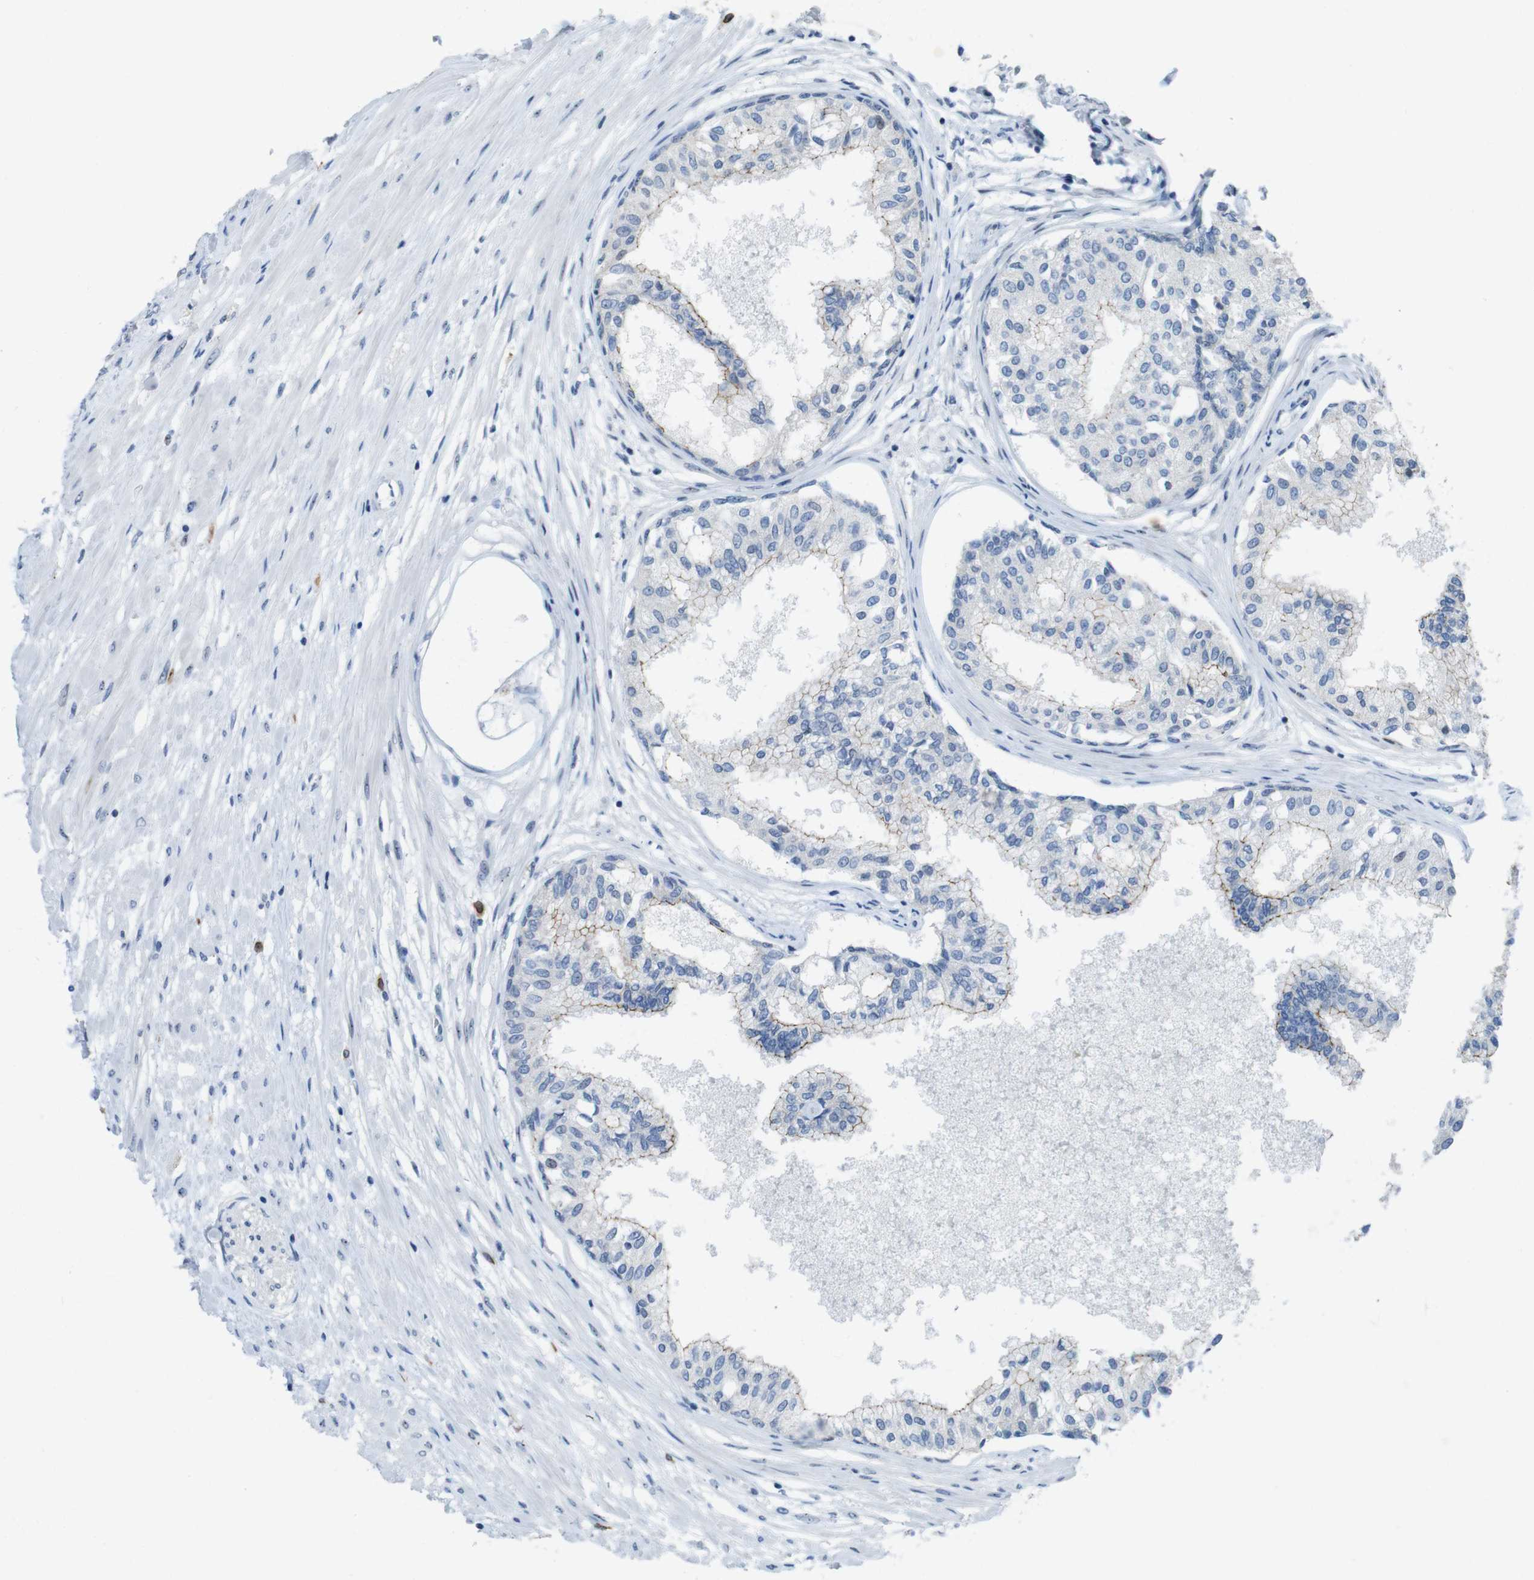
{"staining": {"intensity": "weak", "quantity": ">75%", "location": "cytoplasmic/membranous"}, "tissue": "prostate", "cell_type": "Glandular cells", "image_type": "normal", "snomed": [{"axis": "morphology", "description": "Normal tissue, NOS"}, {"axis": "topography", "description": "Prostate"}, {"axis": "topography", "description": "Seminal veicle"}], "caption": "Protein expression analysis of benign human prostate reveals weak cytoplasmic/membranous staining in approximately >75% of glandular cells. (DAB IHC with brightfield microscopy, high magnification).", "gene": "TJP3", "patient": {"sex": "male", "age": 60}}